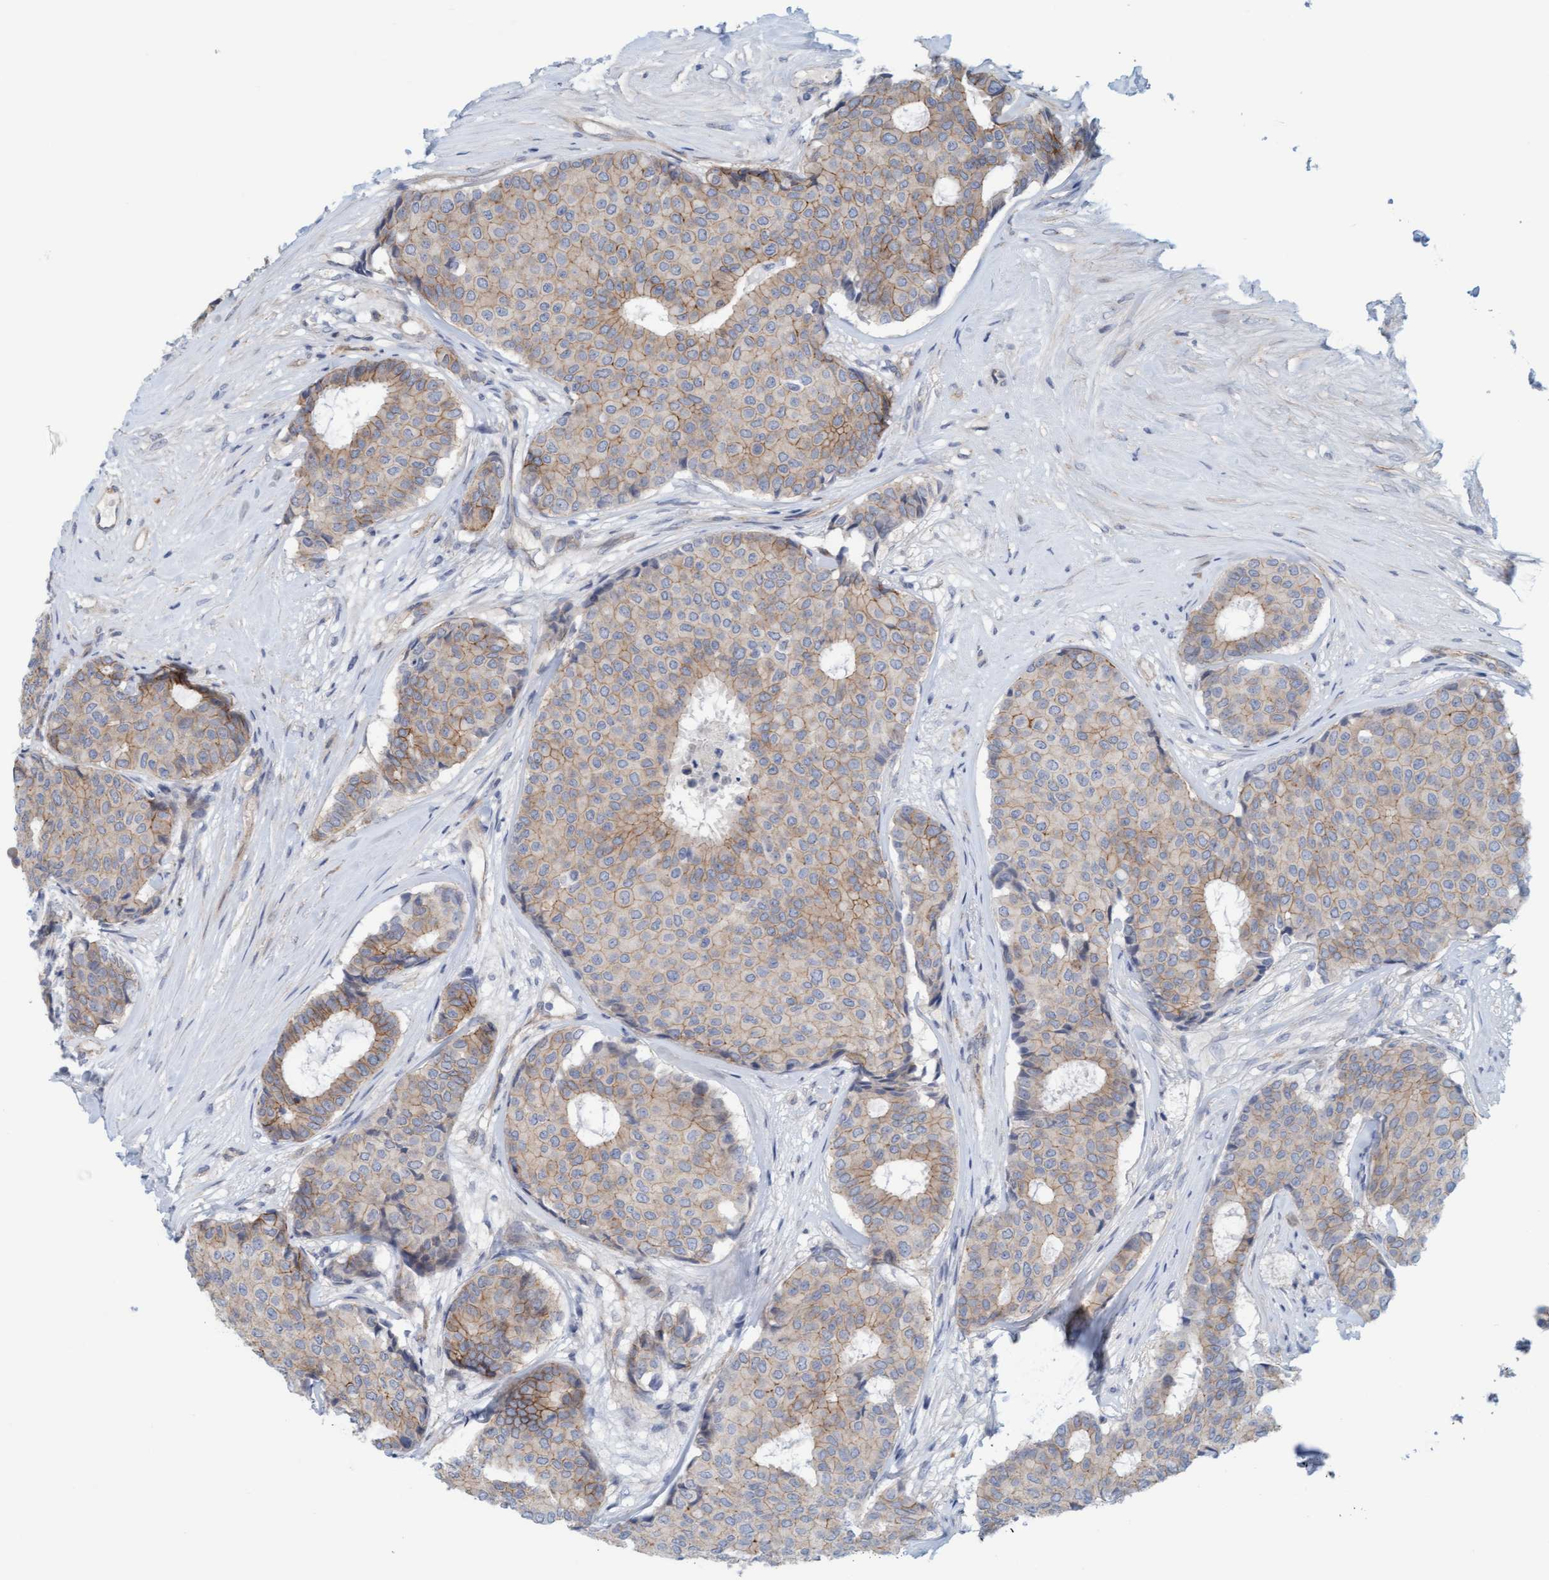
{"staining": {"intensity": "weak", "quantity": "25%-75%", "location": "cytoplasmic/membranous"}, "tissue": "breast cancer", "cell_type": "Tumor cells", "image_type": "cancer", "snomed": [{"axis": "morphology", "description": "Duct carcinoma"}, {"axis": "topography", "description": "Breast"}], "caption": "Breast infiltrating ductal carcinoma stained with DAB (3,3'-diaminobenzidine) immunohistochemistry (IHC) exhibits low levels of weak cytoplasmic/membranous positivity in approximately 25%-75% of tumor cells.", "gene": "KRBA2", "patient": {"sex": "female", "age": 75}}